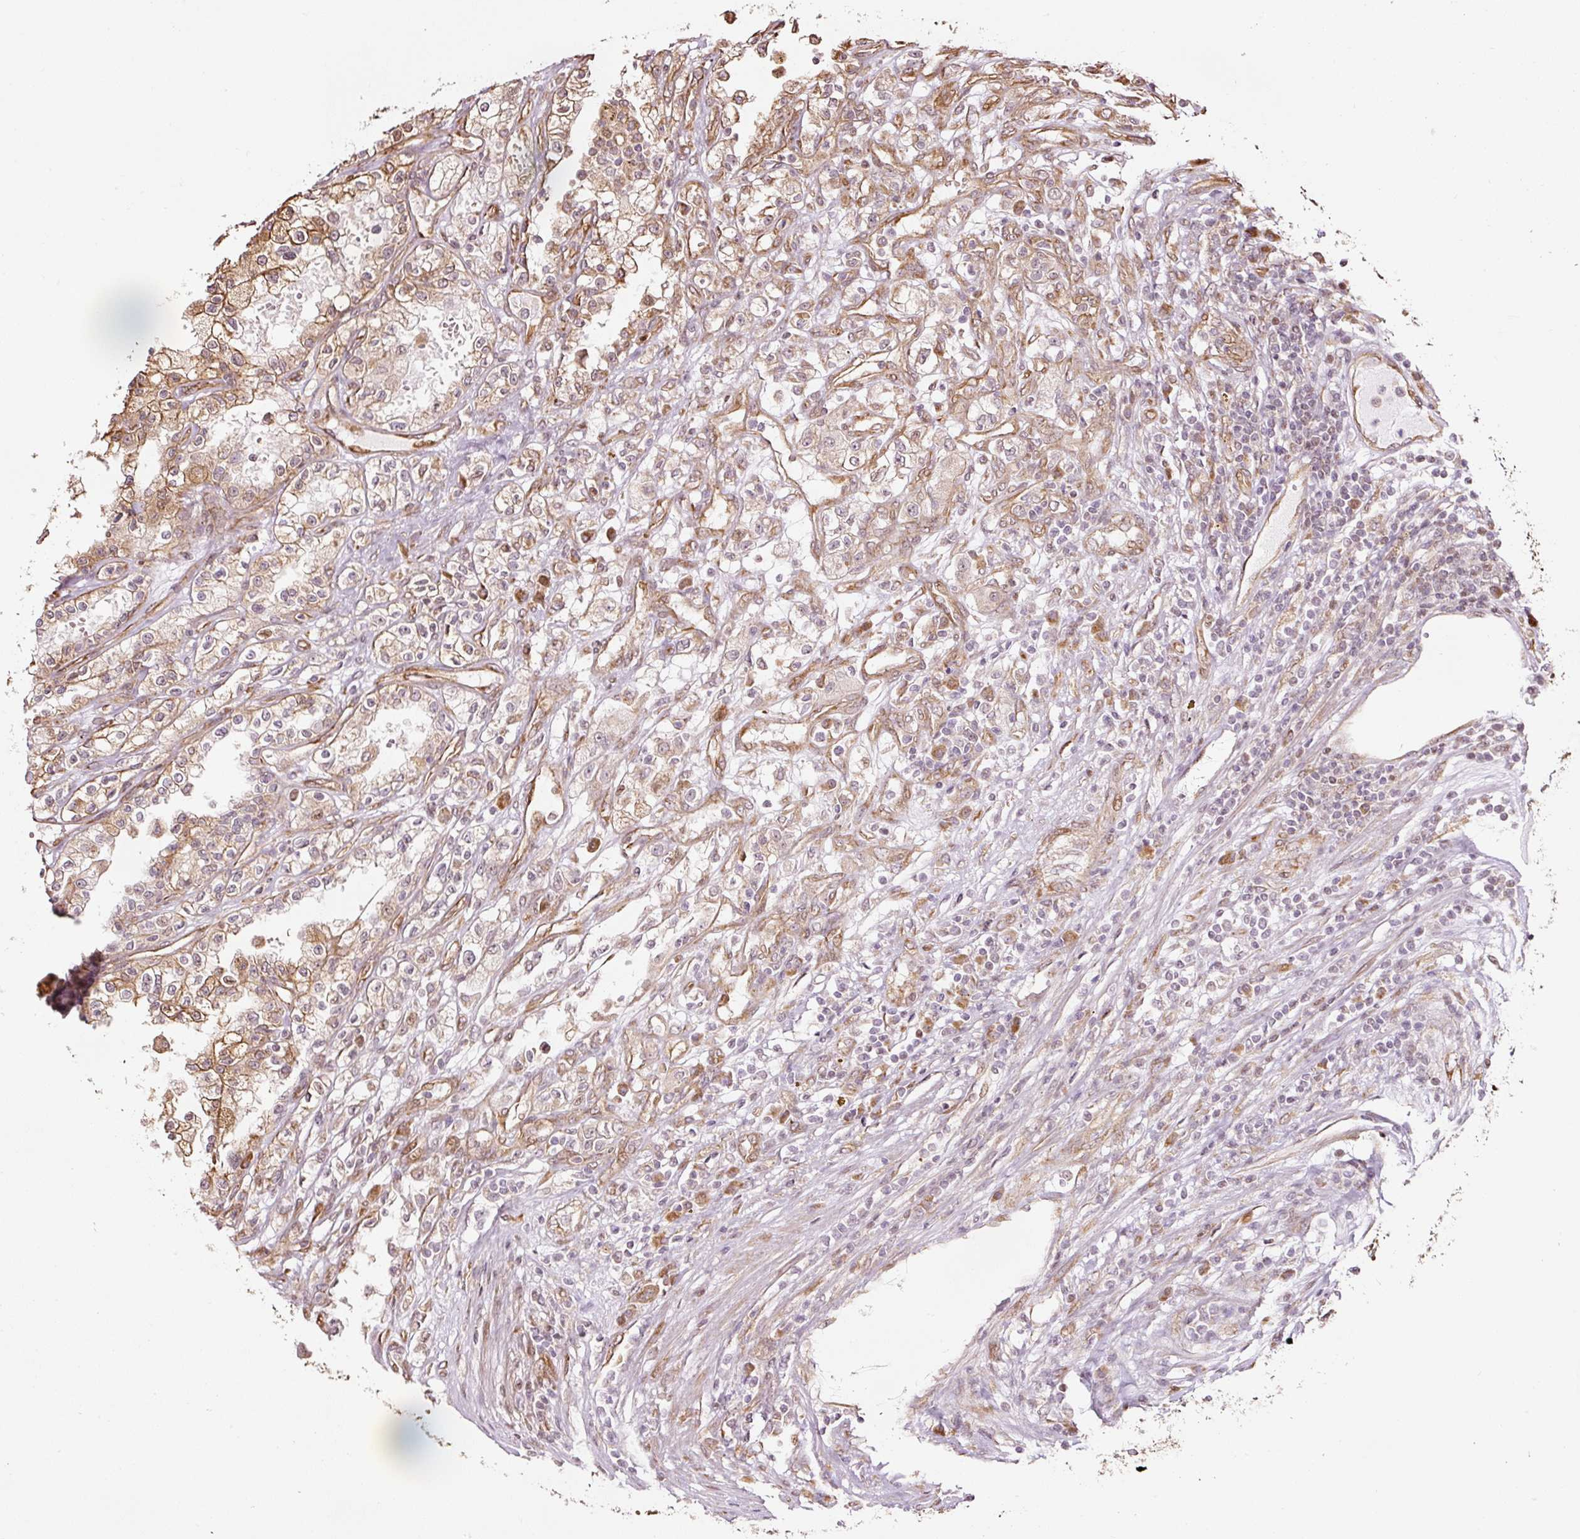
{"staining": {"intensity": "moderate", "quantity": "25%-75%", "location": "cytoplasmic/membranous"}, "tissue": "renal cancer", "cell_type": "Tumor cells", "image_type": "cancer", "snomed": [{"axis": "morphology", "description": "Adenocarcinoma, NOS"}, {"axis": "topography", "description": "Kidney"}], "caption": "There is medium levels of moderate cytoplasmic/membranous expression in tumor cells of renal cancer (adenocarcinoma), as demonstrated by immunohistochemical staining (brown color).", "gene": "ETF1", "patient": {"sex": "female", "age": 52}}